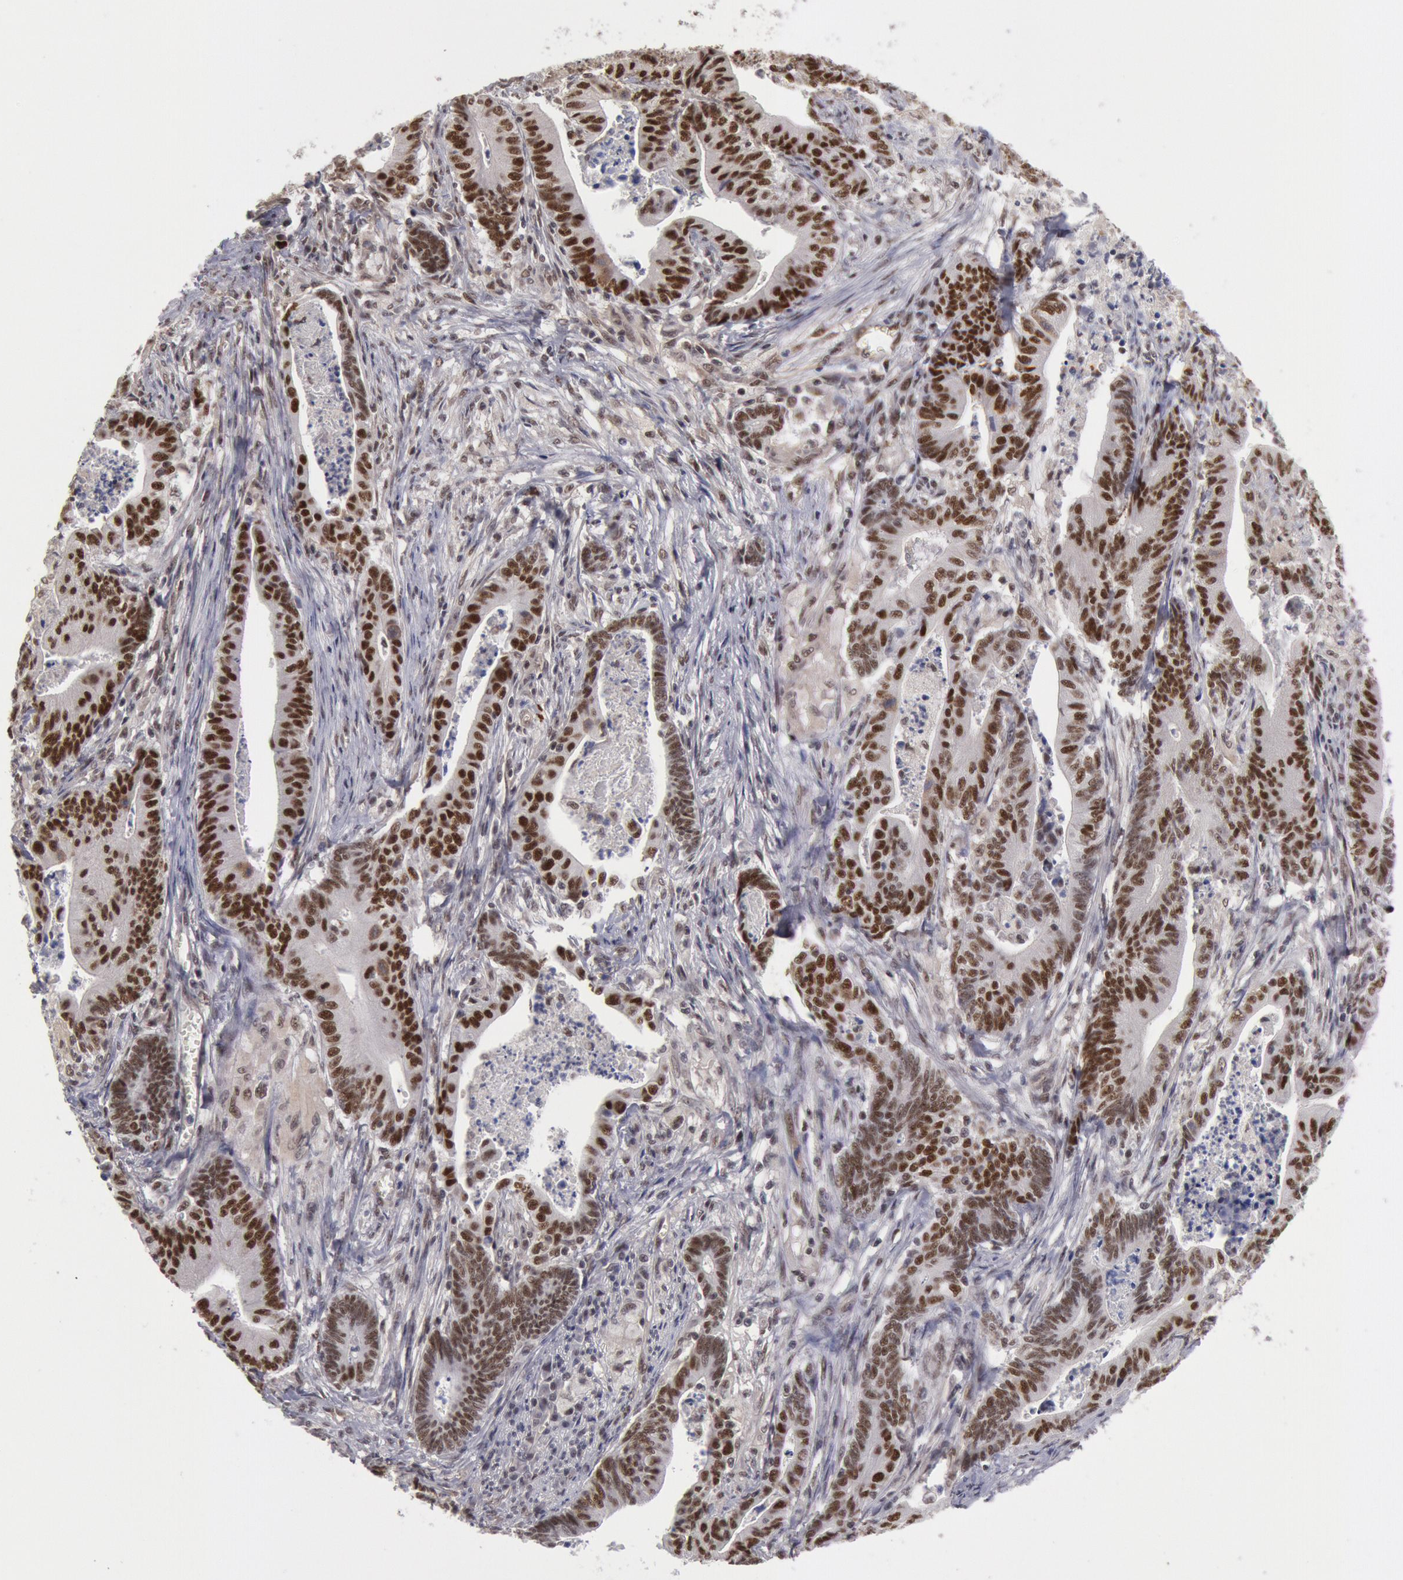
{"staining": {"intensity": "moderate", "quantity": ">75%", "location": "nuclear"}, "tissue": "stomach cancer", "cell_type": "Tumor cells", "image_type": "cancer", "snomed": [{"axis": "morphology", "description": "Adenocarcinoma, NOS"}, {"axis": "topography", "description": "Stomach, lower"}], "caption": "Stomach cancer (adenocarcinoma) tissue reveals moderate nuclear expression in about >75% of tumor cells, visualized by immunohistochemistry.", "gene": "PPP4R3B", "patient": {"sex": "female", "age": 86}}